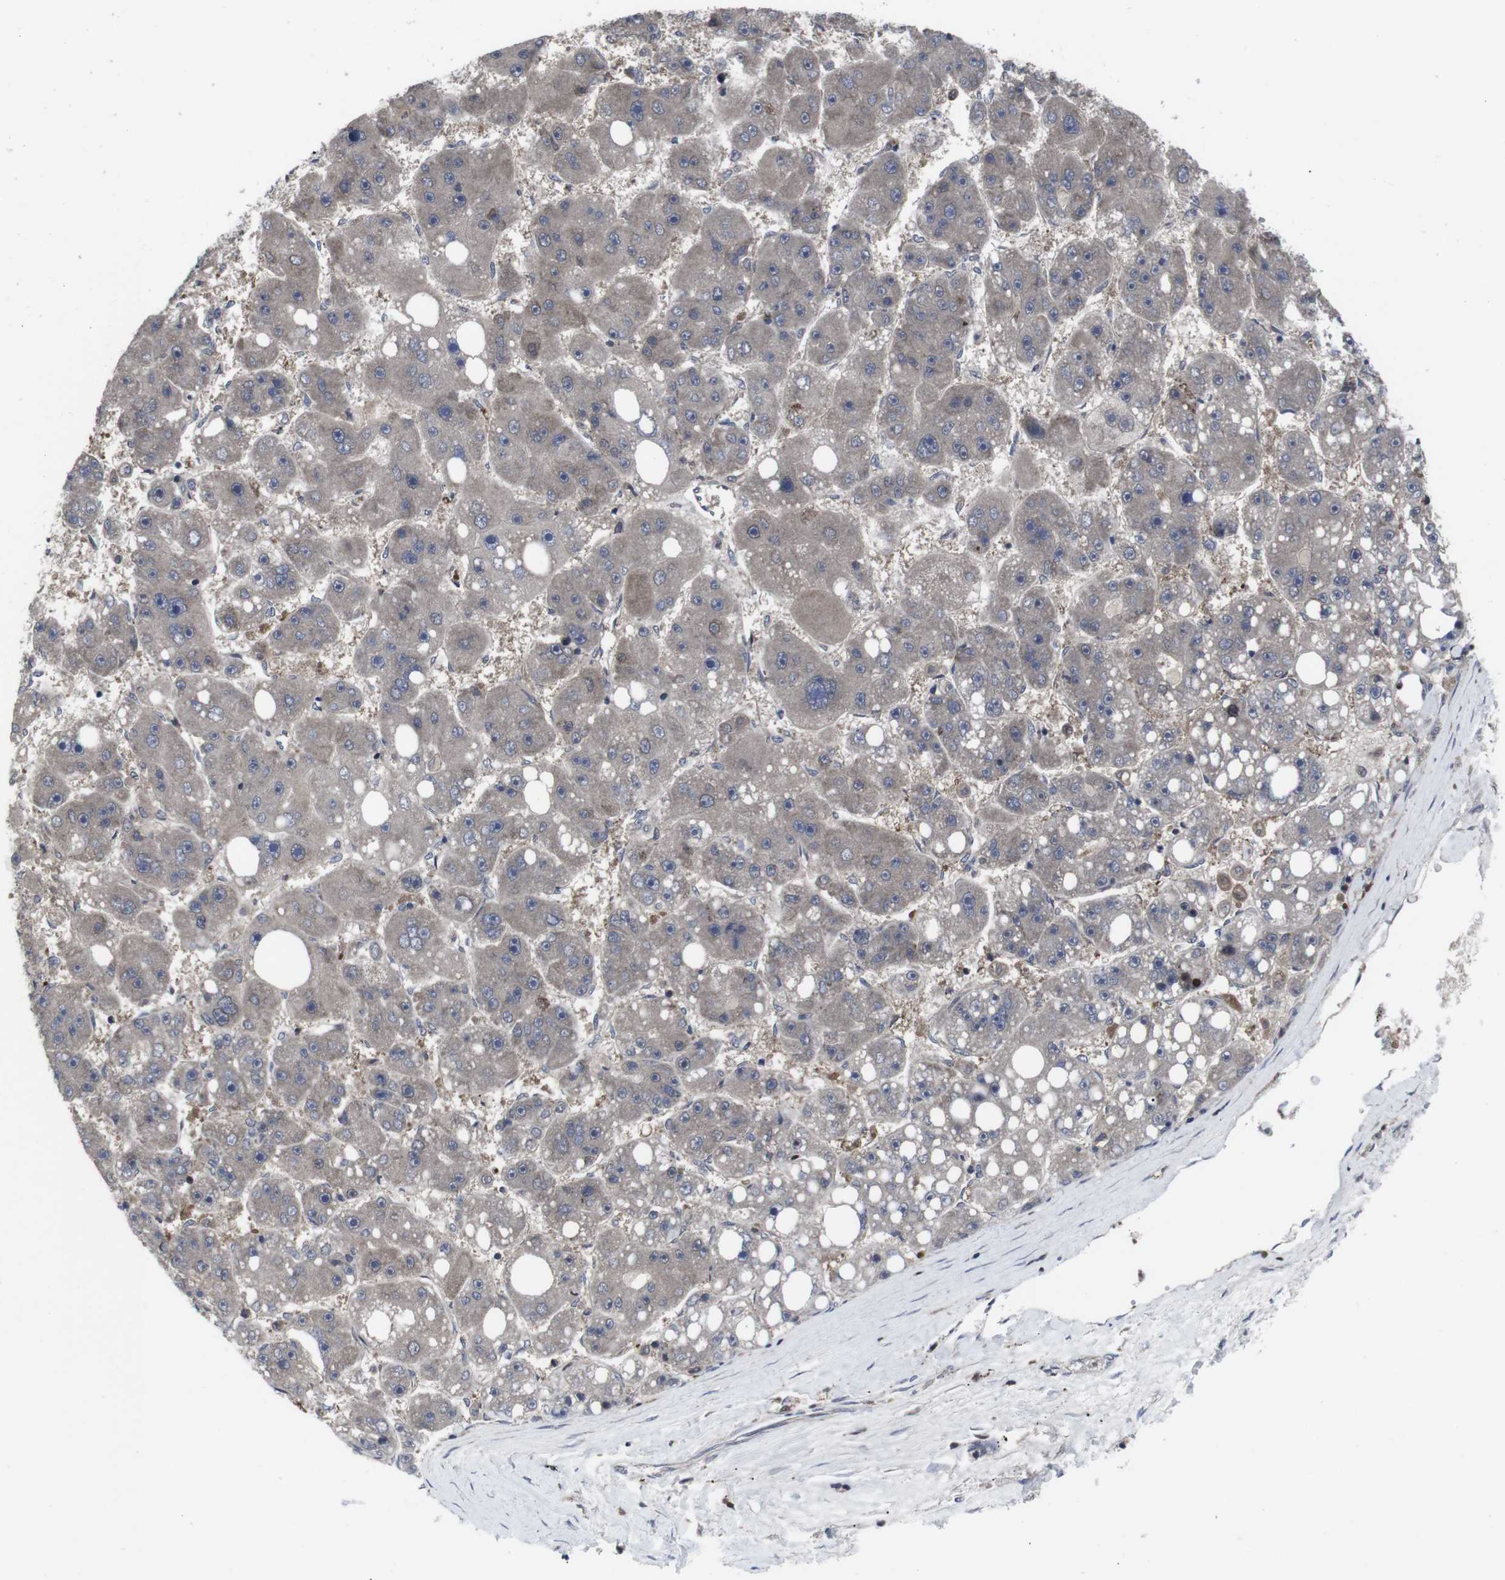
{"staining": {"intensity": "moderate", "quantity": "<25%", "location": "cytoplasmic/membranous"}, "tissue": "liver cancer", "cell_type": "Tumor cells", "image_type": "cancer", "snomed": [{"axis": "morphology", "description": "Carcinoma, Hepatocellular, NOS"}, {"axis": "topography", "description": "Liver"}], "caption": "Moderate cytoplasmic/membranous expression is identified in approximately <25% of tumor cells in hepatocellular carcinoma (liver).", "gene": "HPRT1", "patient": {"sex": "female", "age": 61}}